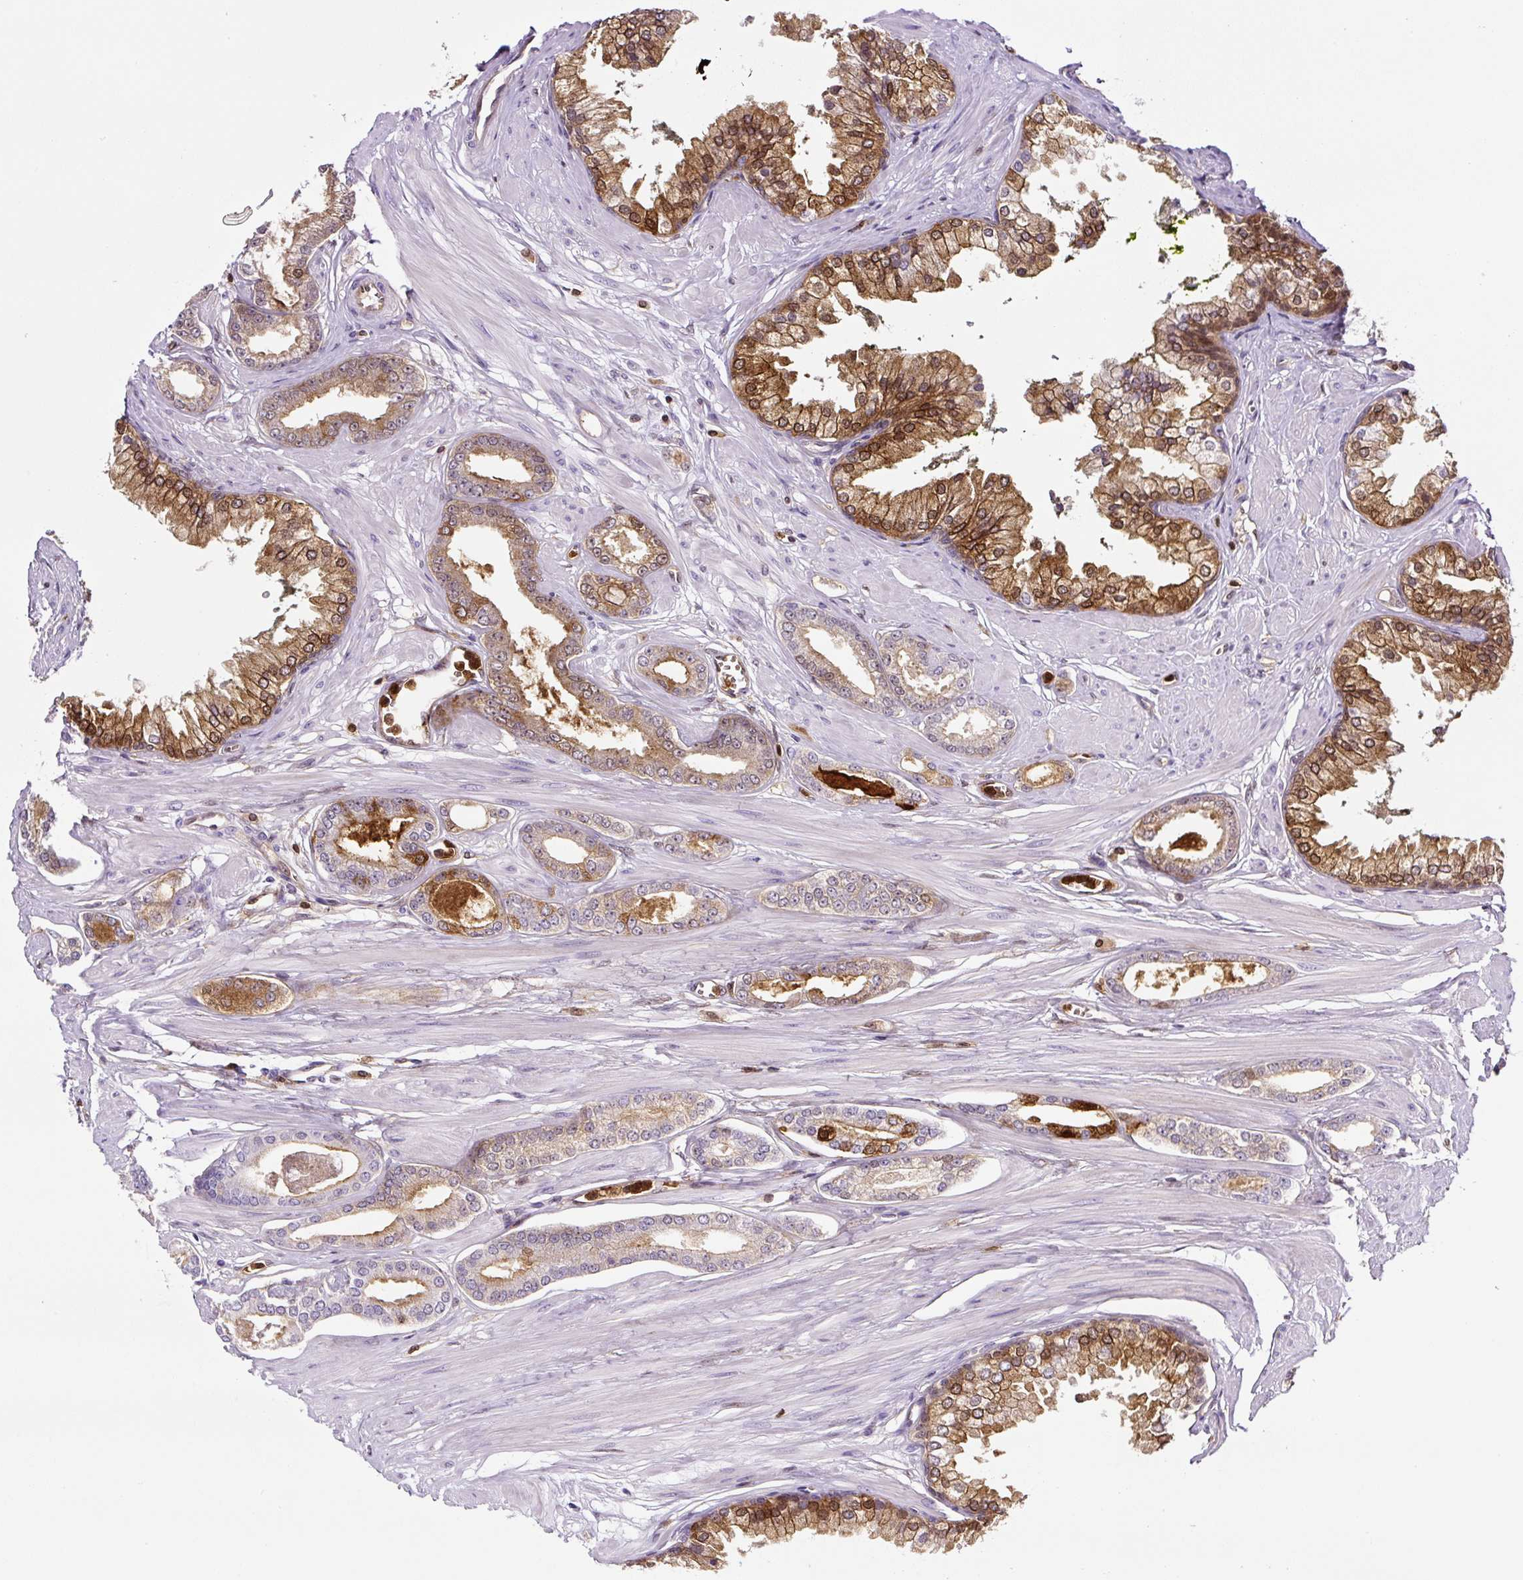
{"staining": {"intensity": "weak", "quantity": ">75%", "location": "cytoplasmic/membranous,nuclear"}, "tissue": "prostate cancer", "cell_type": "Tumor cells", "image_type": "cancer", "snomed": [{"axis": "morphology", "description": "Adenocarcinoma, Low grade"}, {"axis": "topography", "description": "Prostate"}], "caption": "Tumor cells display weak cytoplasmic/membranous and nuclear positivity in approximately >75% of cells in prostate cancer.", "gene": "ANXA1", "patient": {"sex": "male", "age": 60}}